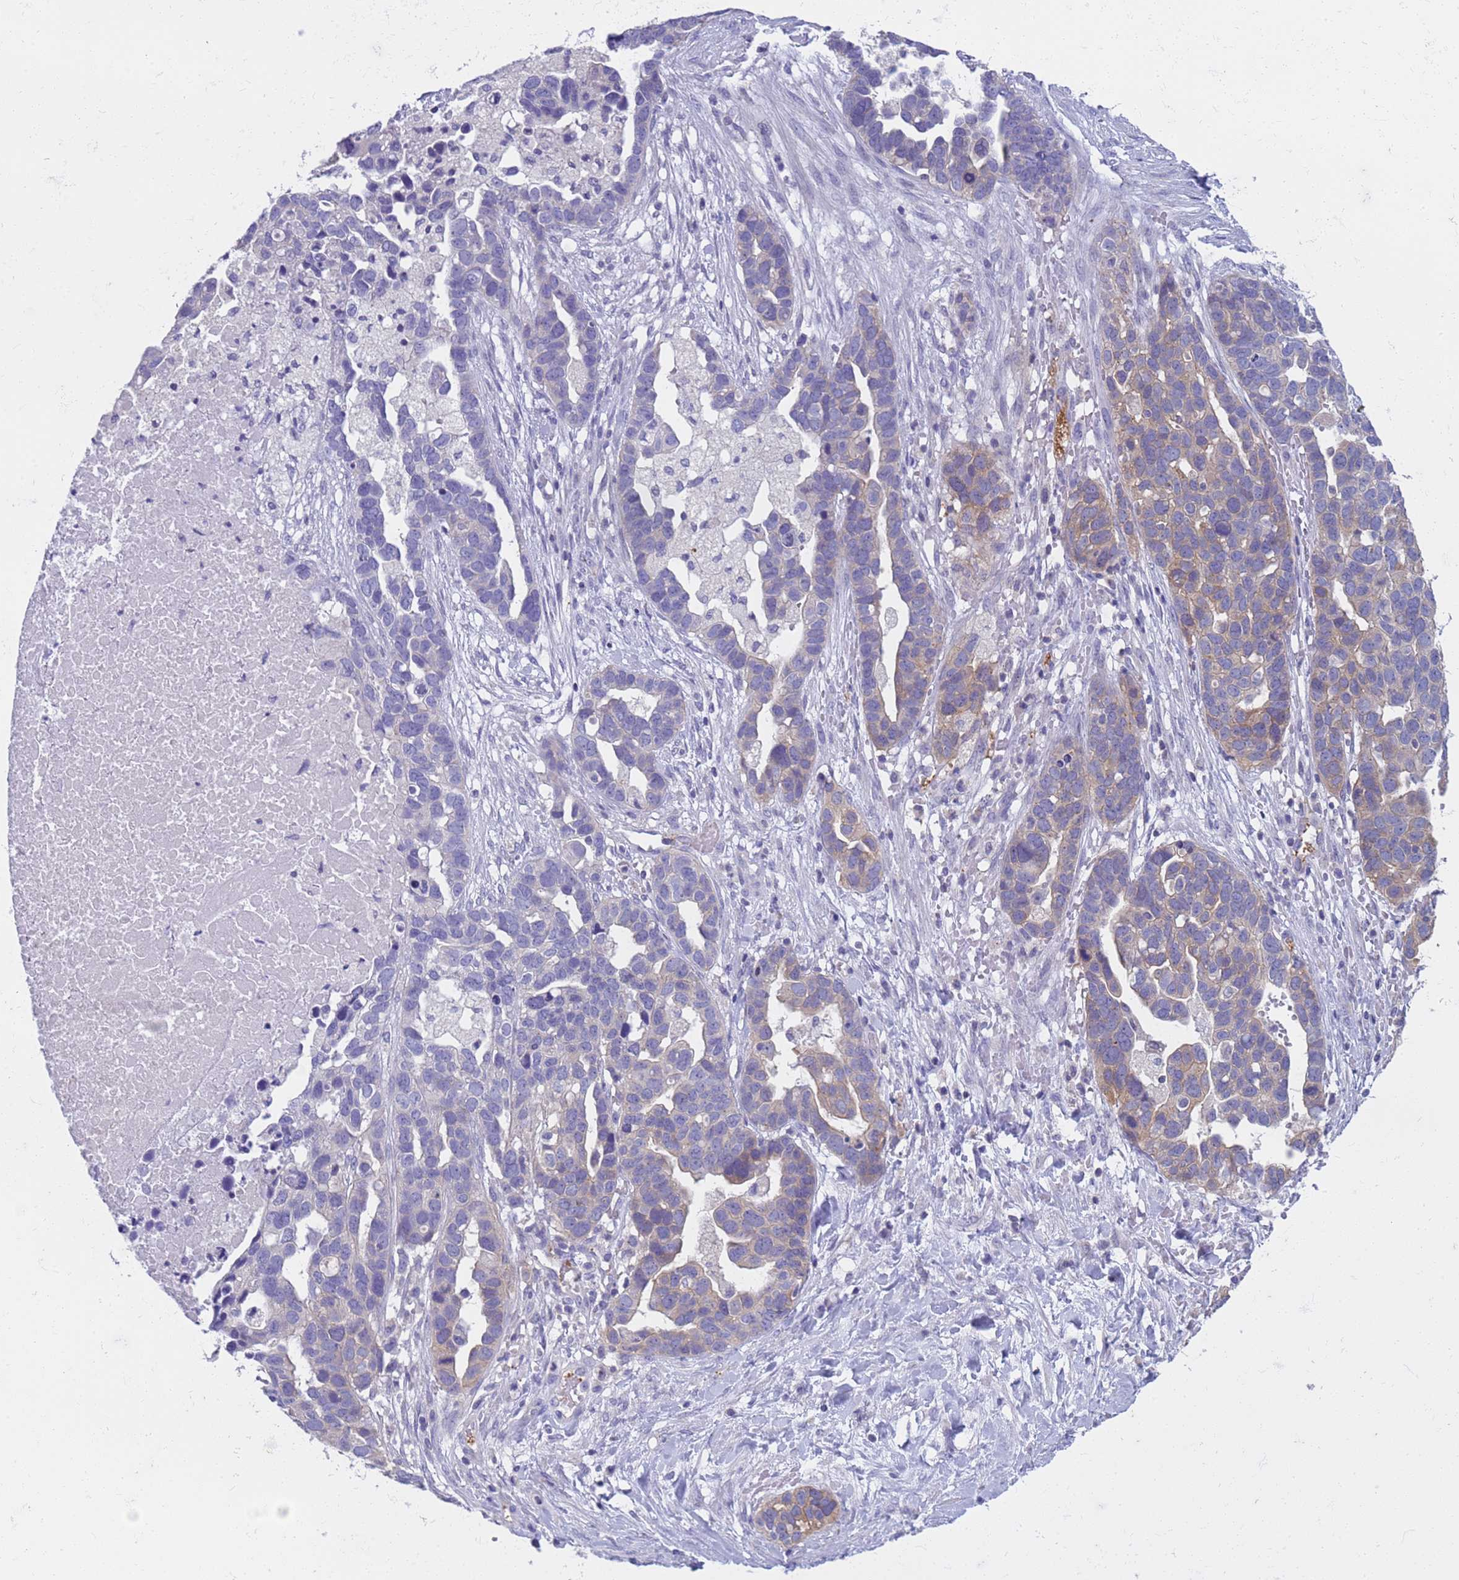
{"staining": {"intensity": "weak", "quantity": "25%-75%", "location": "cytoplasmic/membranous"}, "tissue": "ovarian cancer", "cell_type": "Tumor cells", "image_type": "cancer", "snomed": [{"axis": "morphology", "description": "Cystadenocarcinoma, serous, NOS"}, {"axis": "topography", "description": "Ovary"}], "caption": "This is a histology image of immunohistochemistry staining of serous cystadenocarcinoma (ovarian), which shows weak expression in the cytoplasmic/membranous of tumor cells.", "gene": "CAPN7", "patient": {"sex": "female", "age": 54}}